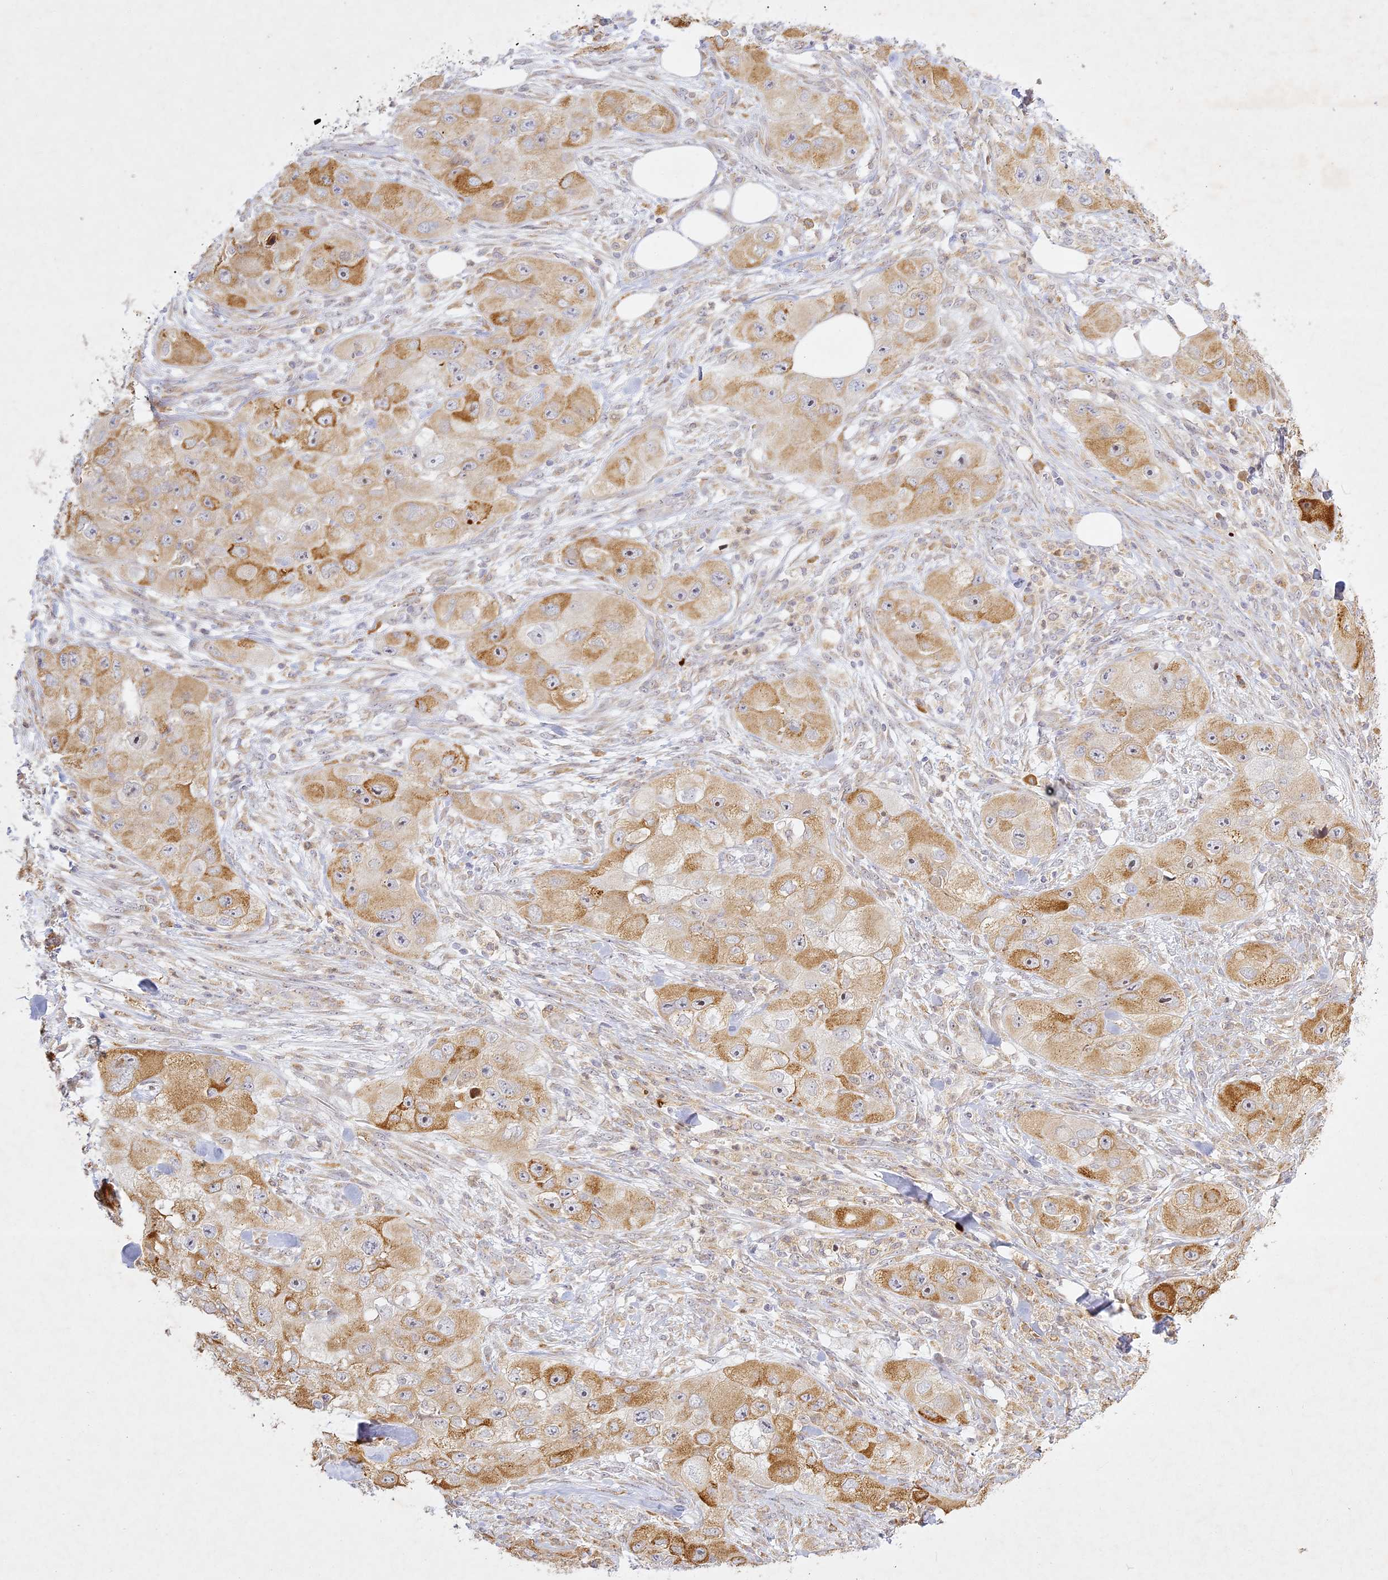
{"staining": {"intensity": "moderate", "quantity": "25%-75%", "location": "cytoplasmic/membranous"}, "tissue": "skin cancer", "cell_type": "Tumor cells", "image_type": "cancer", "snomed": [{"axis": "morphology", "description": "Squamous cell carcinoma, NOS"}, {"axis": "topography", "description": "Skin"}, {"axis": "topography", "description": "Subcutis"}], "caption": "Protein staining reveals moderate cytoplasmic/membranous staining in about 25%-75% of tumor cells in squamous cell carcinoma (skin). (IHC, brightfield microscopy, high magnification).", "gene": "SLC30A5", "patient": {"sex": "male", "age": 73}}